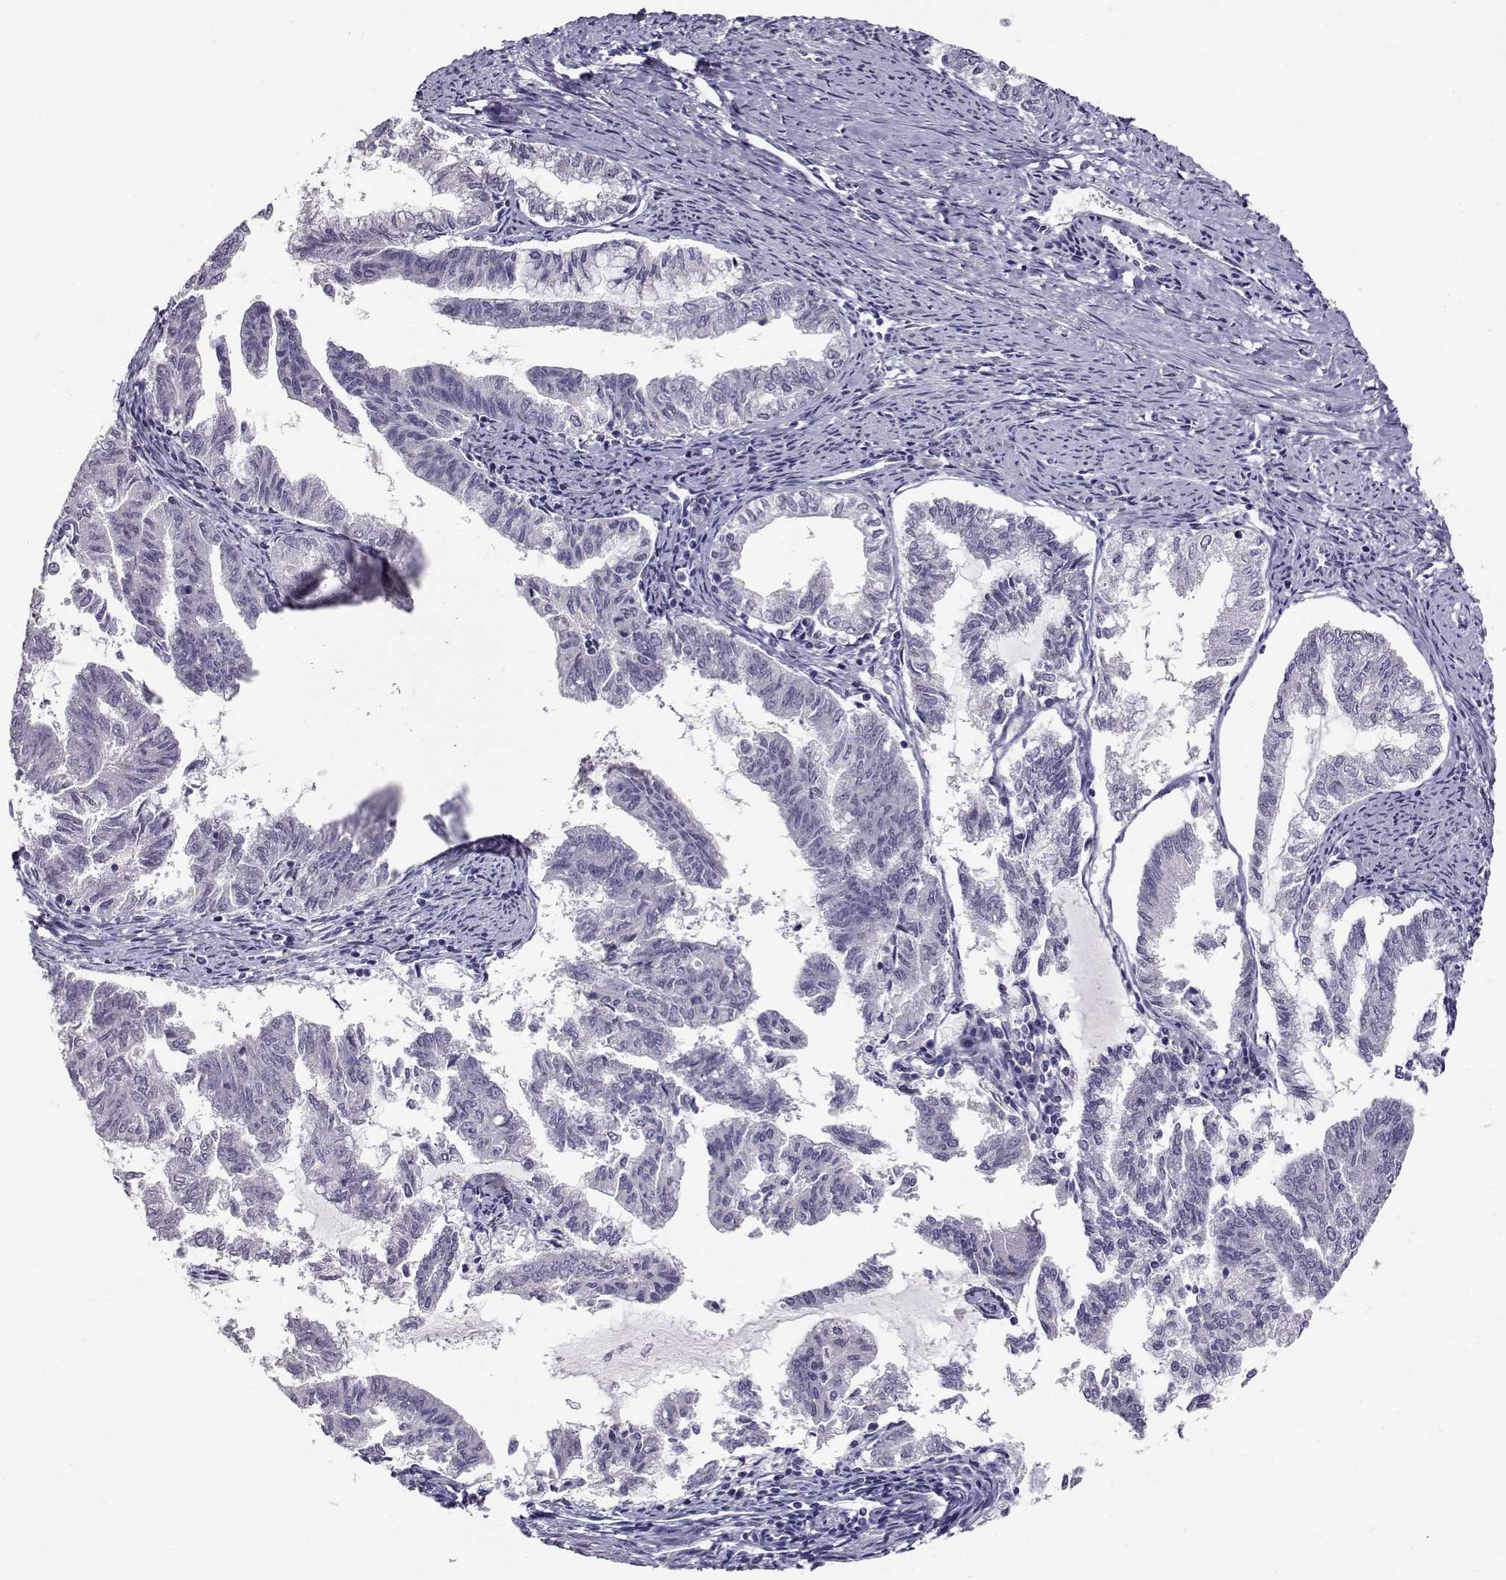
{"staining": {"intensity": "negative", "quantity": "none", "location": "none"}, "tissue": "endometrial cancer", "cell_type": "Tumor cells", "image_type": "cancer", "snomed": [{"axis": "morphology", "description": "Adenocarcinoma, NOS"}, {"axis": "topography", "description": "Endometrium"}], "caption": "A photomicrograph of endometrial cancer stained for a protein exhibits no brown staining in tumor cells.", "gene": "RHOXF2", "patient": {"sex": "female", "age": 79}}